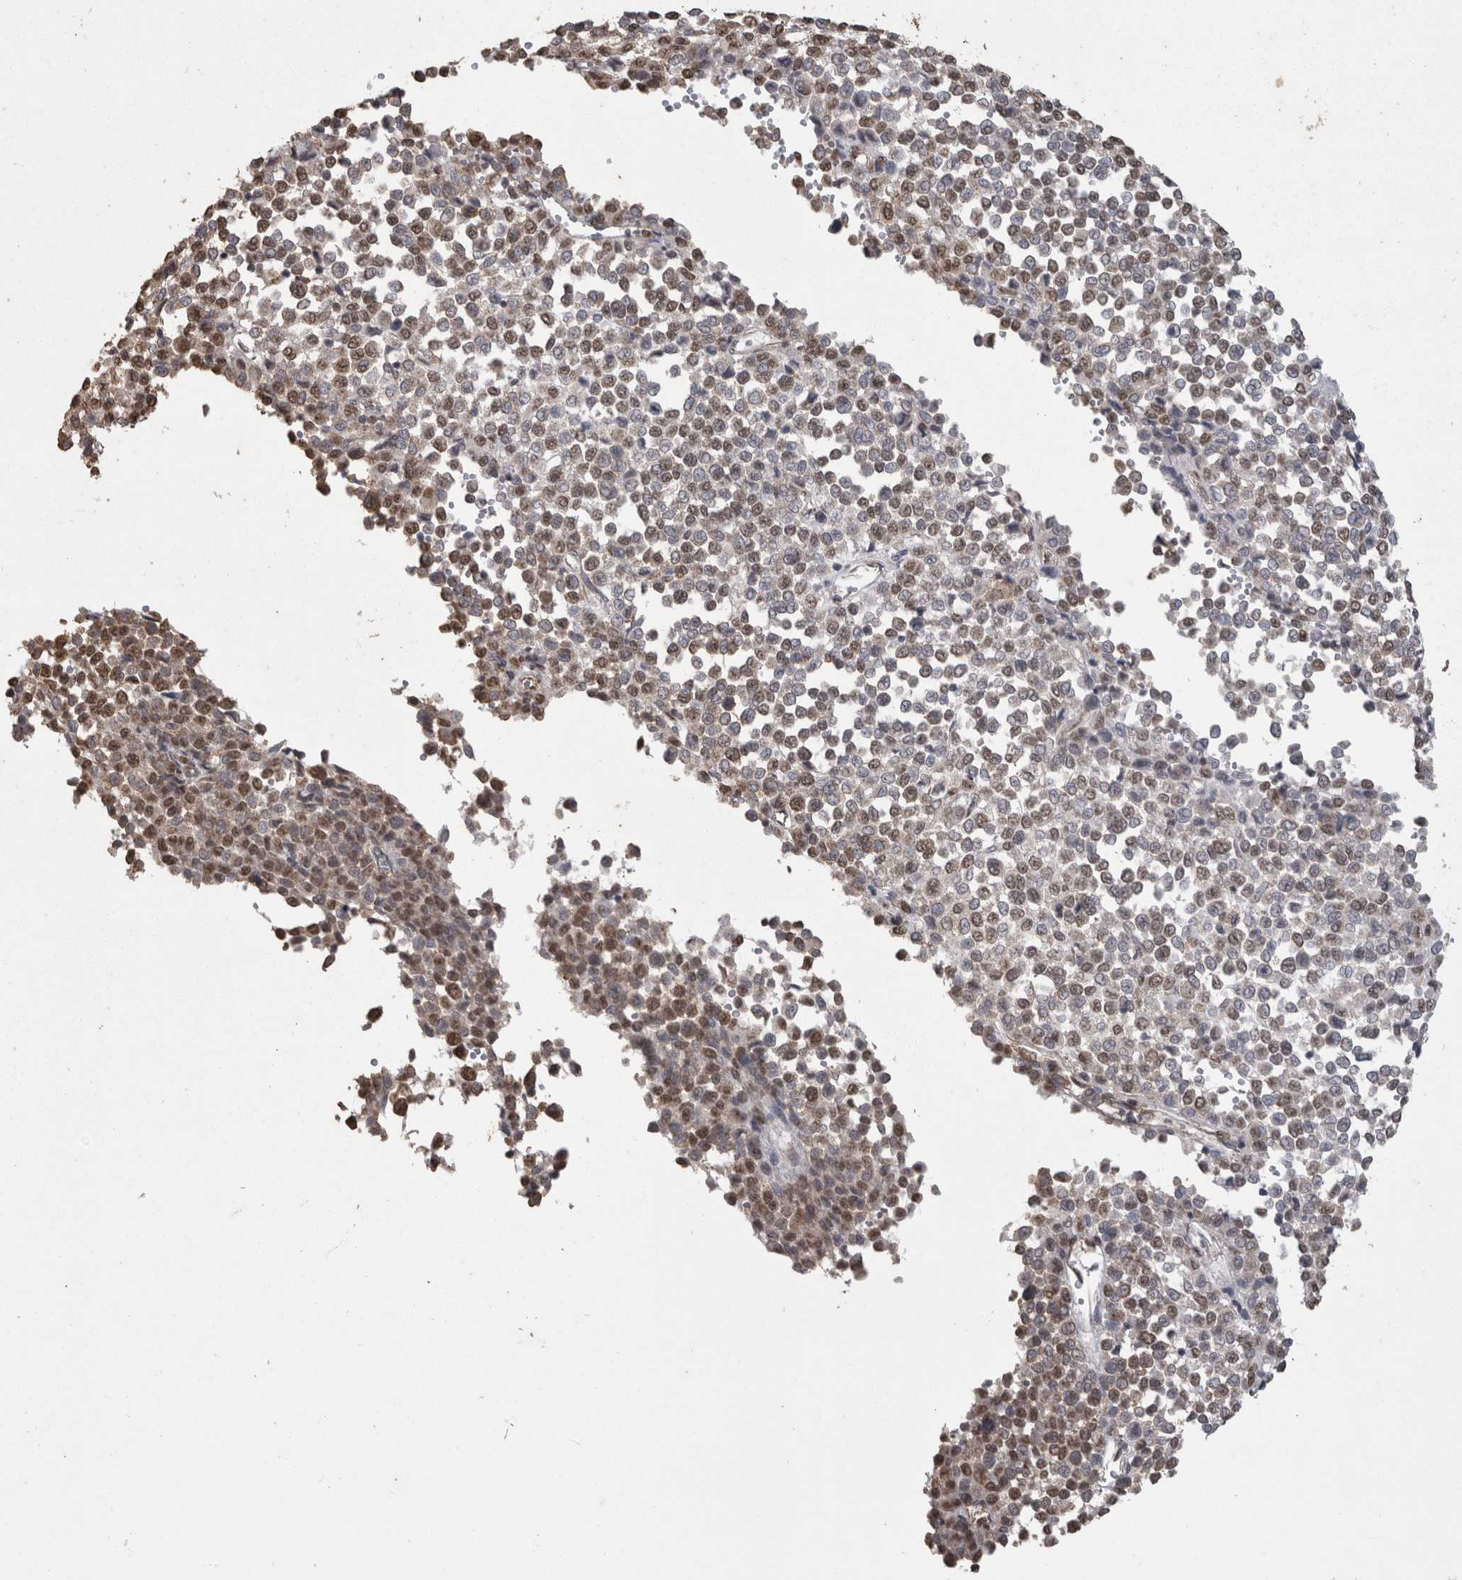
{"staining": {"intensity": "moderate", "quantity": "25%-75%", "location": "nuclear"}, "tissue": "melanoma", "cell_type": "Tumor cells", "image_type": "cancer", "snomed": [{"axis": "morphology", "description": "Malignant melanoma, Metastatic site"}, {"axis": "topography", "description": "Pancreas"}], "caption": "High-power microscopy captured an IHC micrograph of melanoma, revealing moderate nuclear expression in approximately 25%-75% of tumor cells.", "gene": "SMAD7", "patient": {"sex": "female", "age": 30}}